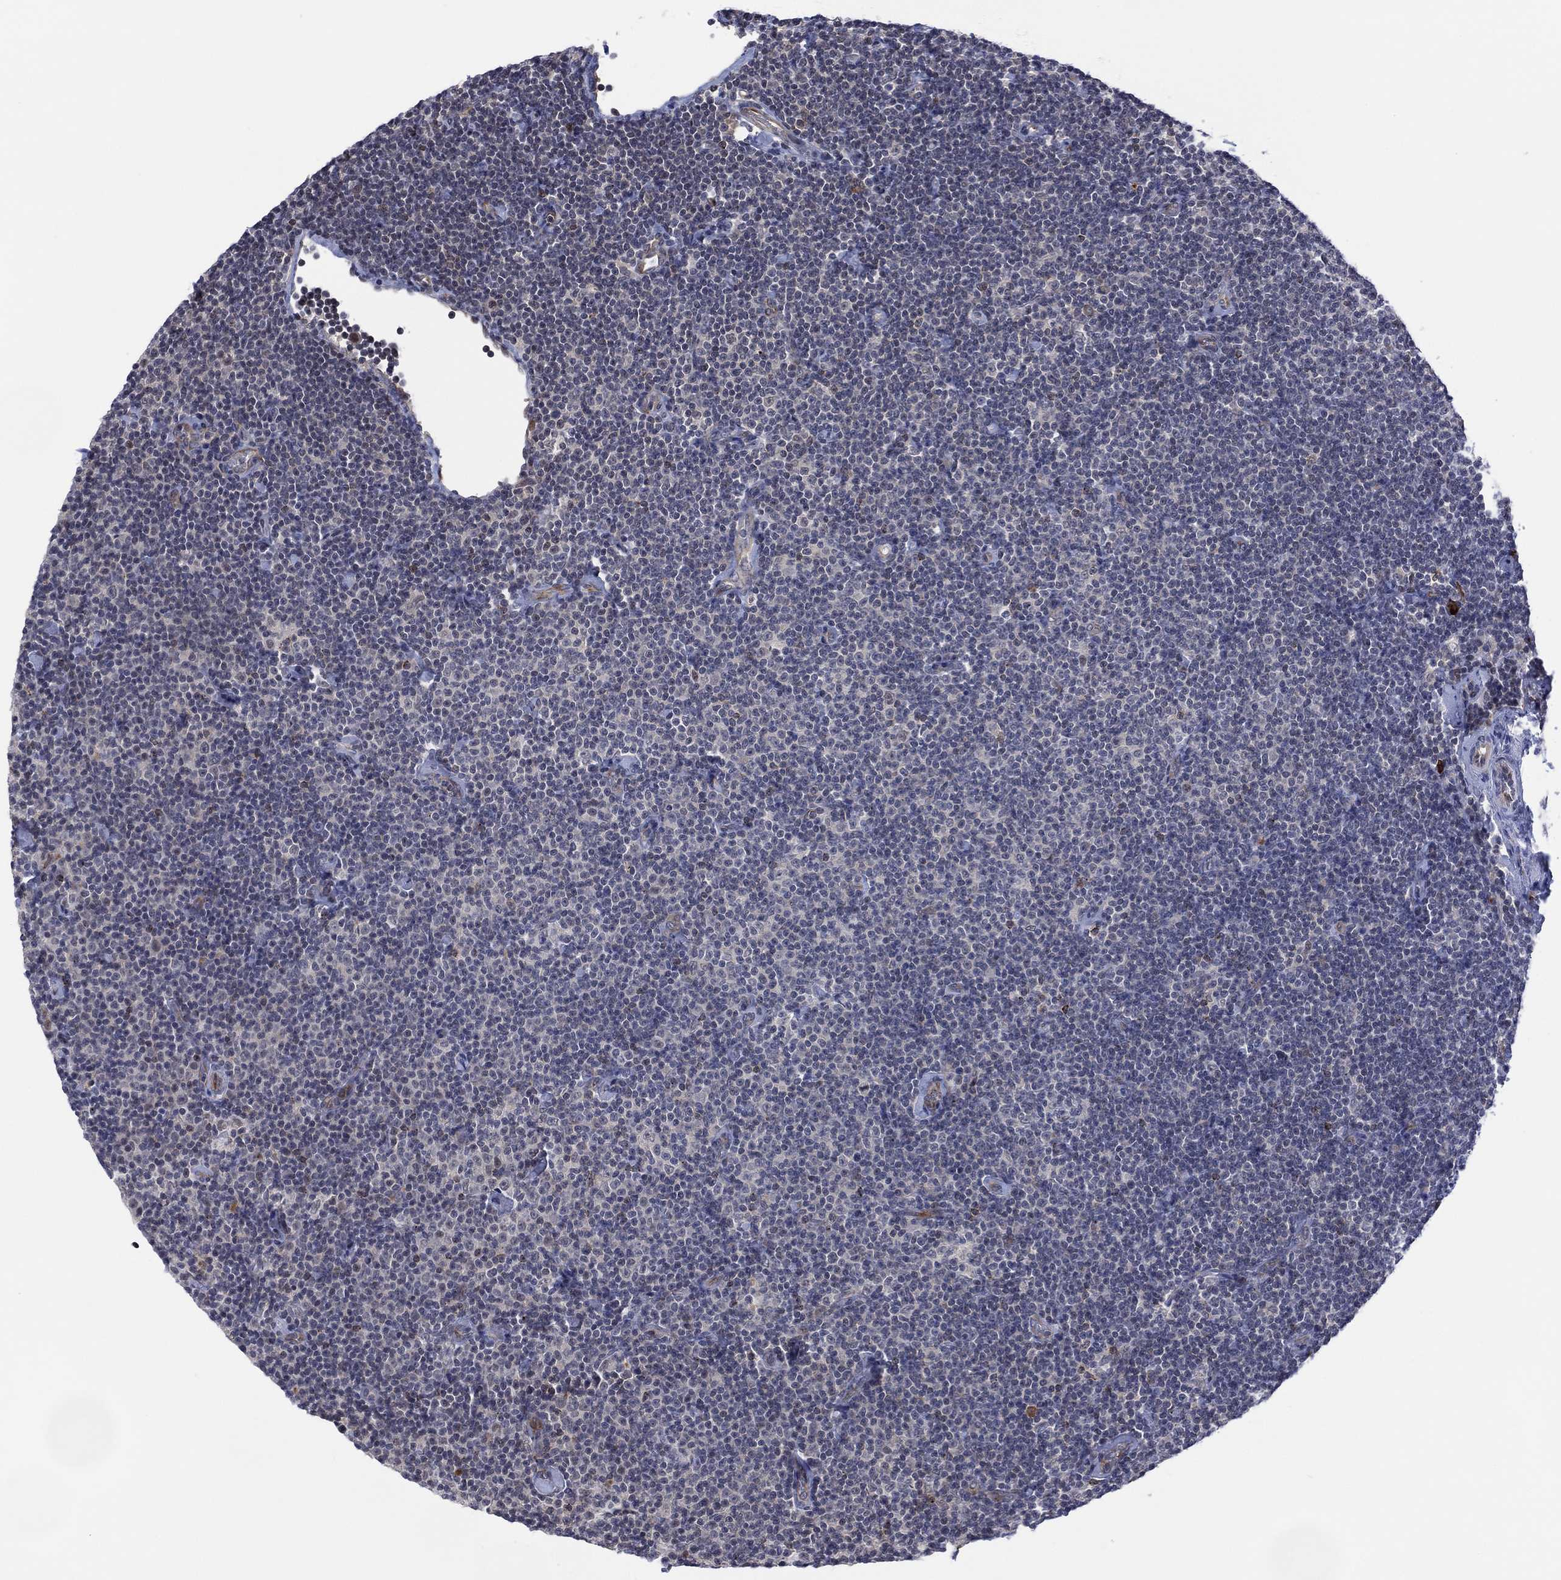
{"staining": {"intensity": "negative", "quantity": "none", "location": "none"}, "tissue": "lymphoma", "cell_type": "Tumor cells", "image_type": "cancer", "snomed": [{"axis": "morphology", "description": "Malignant lymphoma, non-Hodgkin's type, Low grade"}, {"axis": "topography", "description": "Lymph node"}], "caption": "High magnification brightfield microscopy of low-grade malignant lymphoma, non-Hodgkin's type stained with DAB (3,3'-diaminobenzidine) (brown) and counterstained with hematoxylin (blue): tumor cells show no significant positivity.", "gene": "DPP4", "patient": {"sex": "male", "age": 81}}